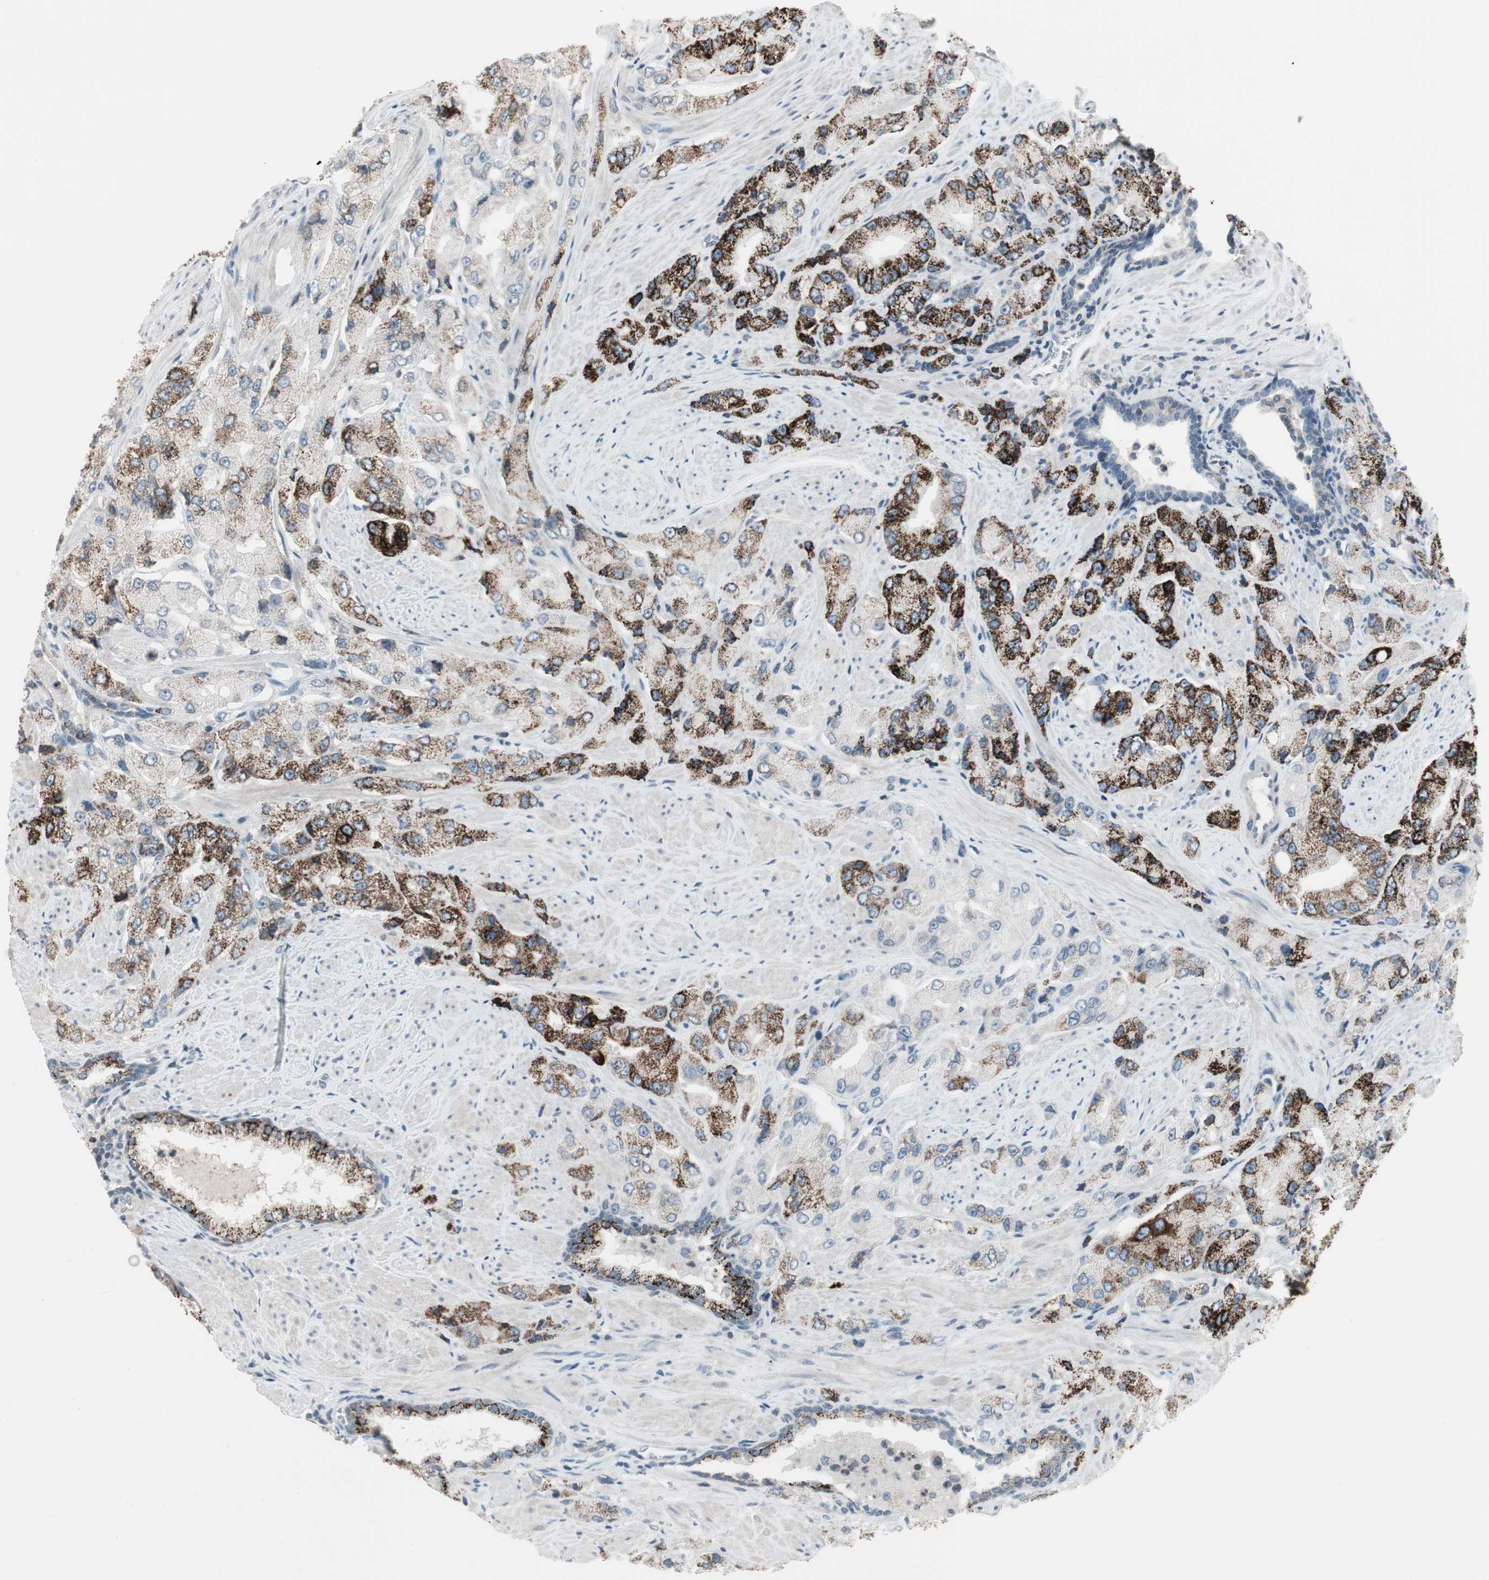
{"staining": {"intensity": "strong", "quantity": "25%-75%", "location": "cytoplasmic/membranous"}, "tissue": "prostate cancer", "cell_type": "Tumor cells", "image_type": "cancer", "snomed": [{"axis": "morphology", "description": "Adenocarcinoma, High grade"}, {"axis": "topography", "description": "Prostate"}], "caption": "Immunohistochemical staining of prostate cancer demonstrates high levels of strong cytoplasmic/membranous protein expression in about 25%-75% of tumor cells. The staining is performed using DAB (3,3'-diaminobenzidine) brown chromogen to label protein expression. The nuclei are counter-stained blue using hematoxylin.", "gene": "ARG2", "patient": {"sex": "male", "age": 58}}